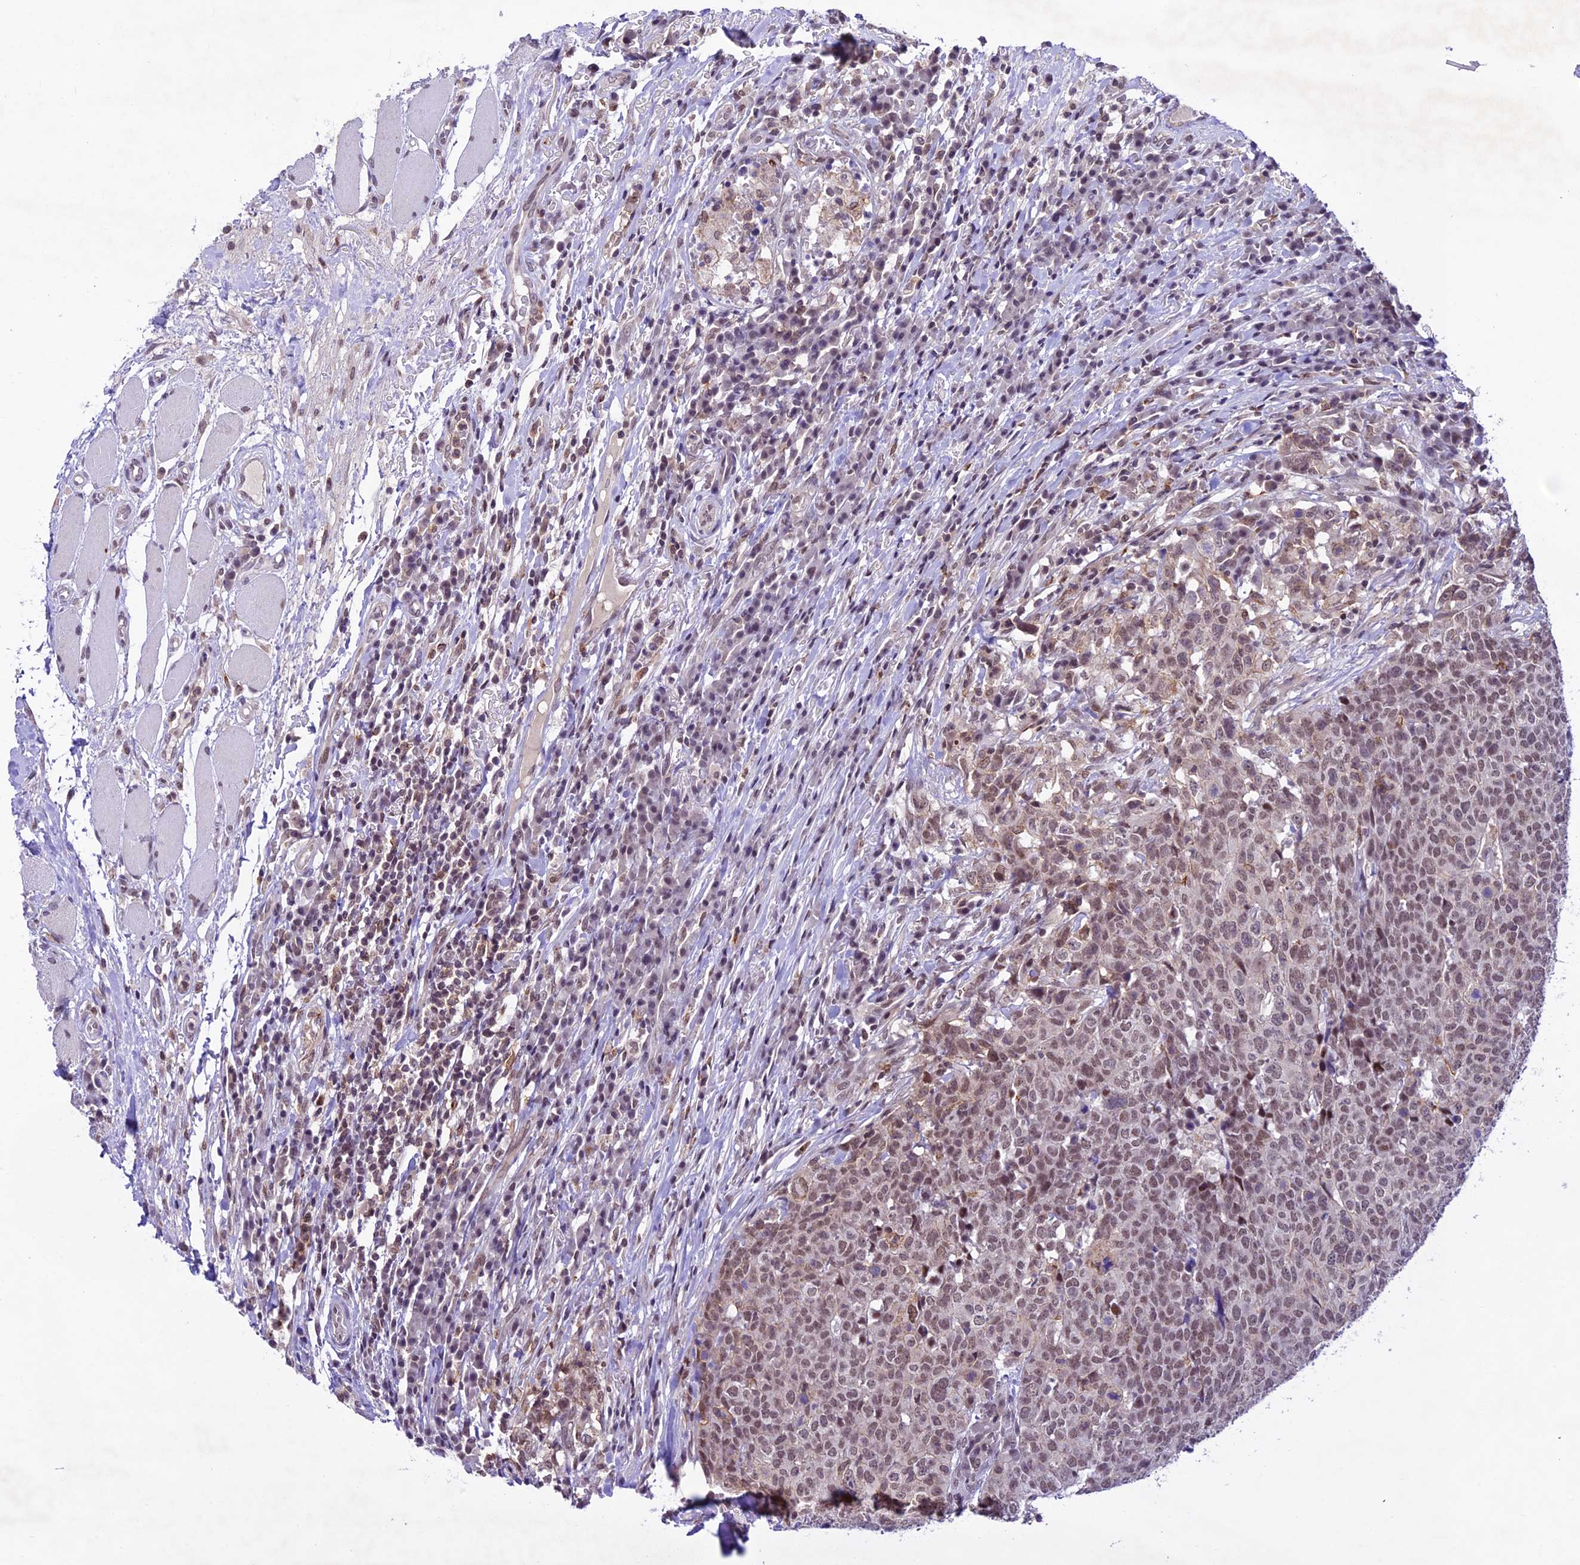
{"staining": {"intensity": "moderate", "quantity": ">75%", "location": "nuclear"}, "tissue": "head and neck cancer", "cell_type": "Tumor cells", "image_type": "cancer", "snomed": [{"axis": "morphology", "description": "Squamous cell carcinoma, NOS"}, {"axis": "topography", "description": "Head-Neck"}], "caption": "Protein staining displays moderate nuclear staining in approximately >75% of tumor cells in head and neck squamous cell carcinoma.", "gene": "SHKBP1", "patient": {"sex": "male", "age": 66}}